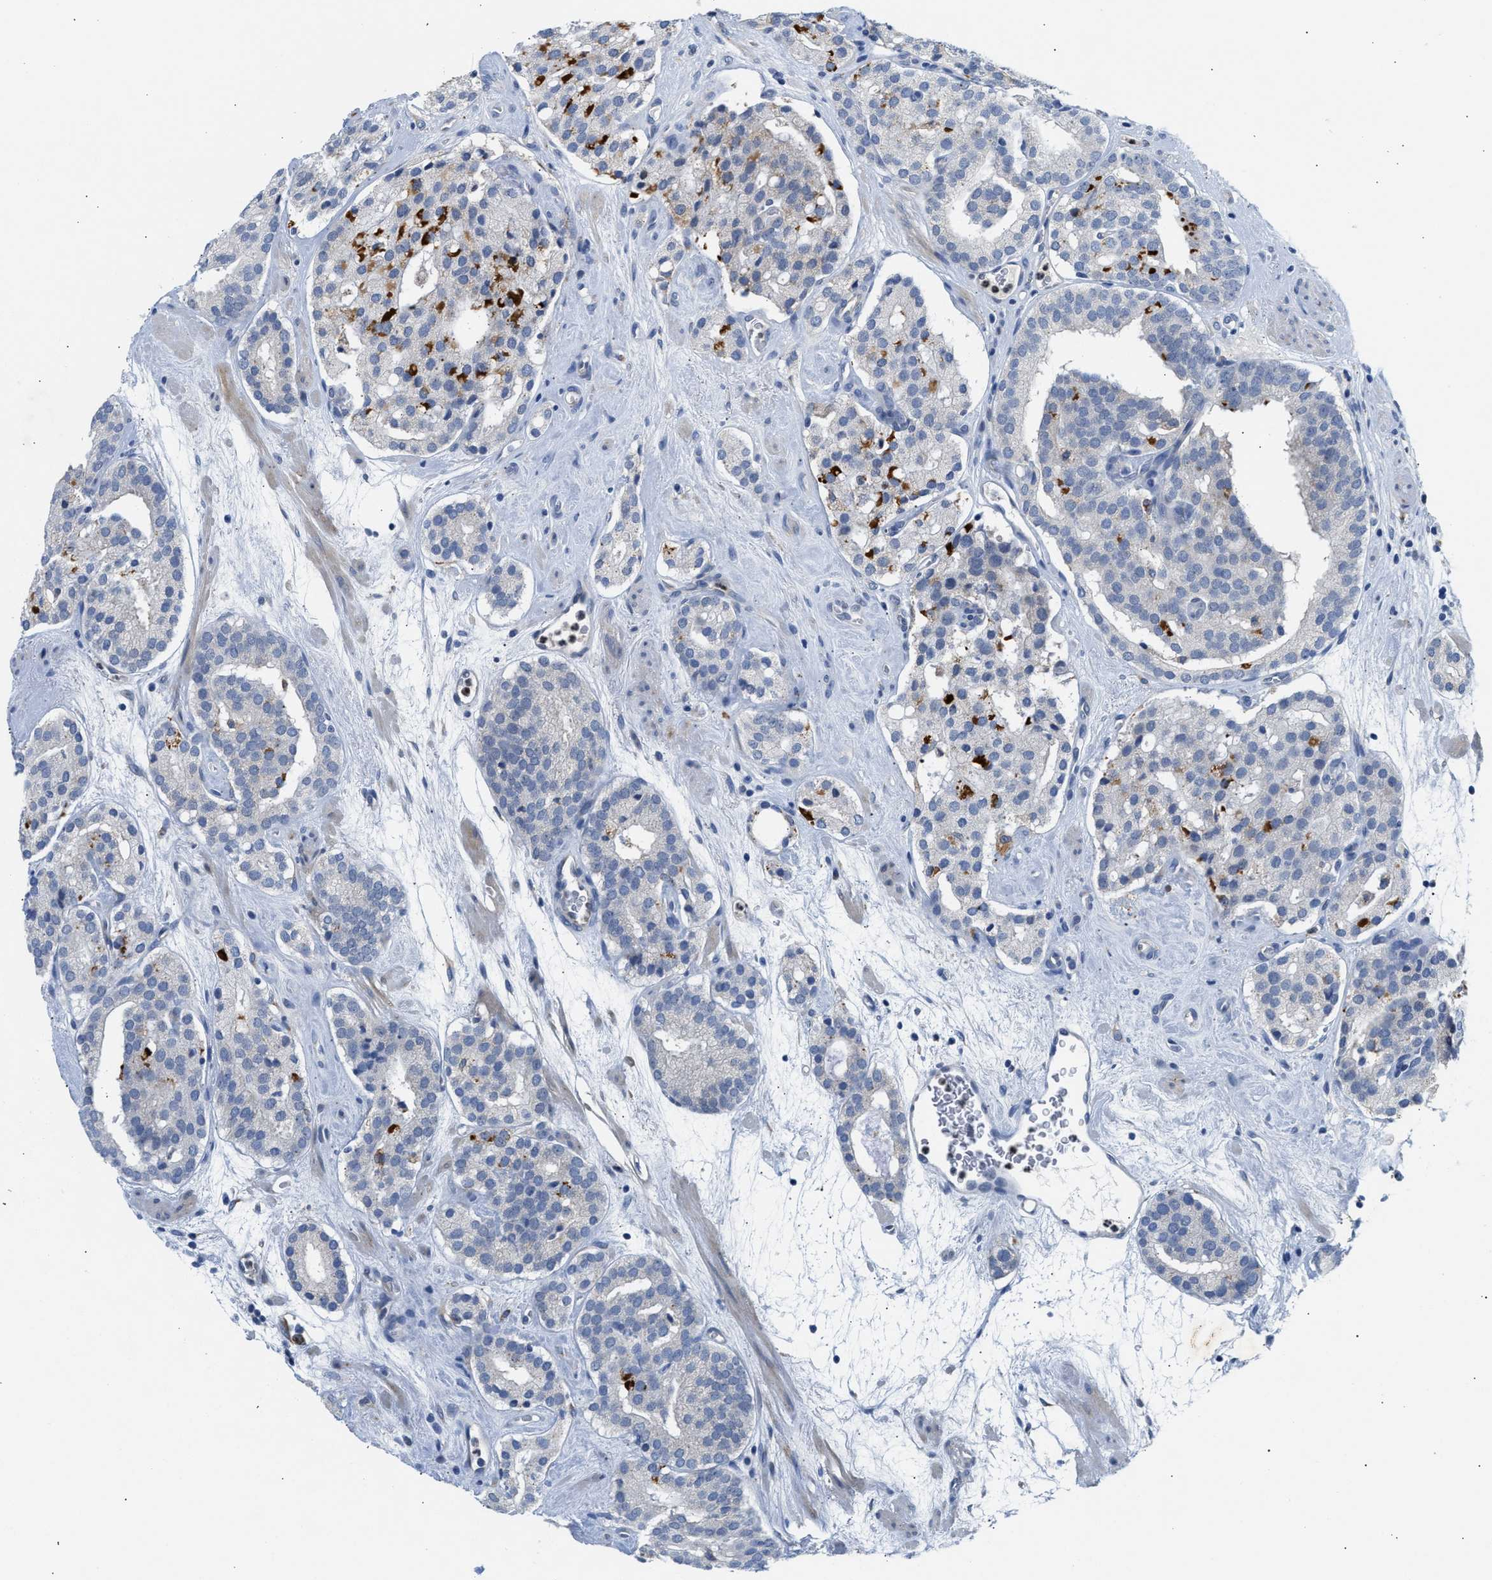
{"staining": {"intensity": "strong", "quantity": "<25%", "location": "cytoplasmic/membranous"}, "tissue": "prostate cancer", "cell_type": "Tumor cells", "image_type": "cancer", "snomed": [{"axis": "morphology", "description": "Adenocarcinoma, Low grade"}, {"axis": "topography", "description": "Prostate"}], "caption": "A photomicrograph of adenocarcinoma (low-grade) (prostate) stained for a protein reveals strong cytoplasmic/membranous brown staining in tumor cells.", "gene": "PPM1L", "patient": {"sex": "male", "age": 69}}